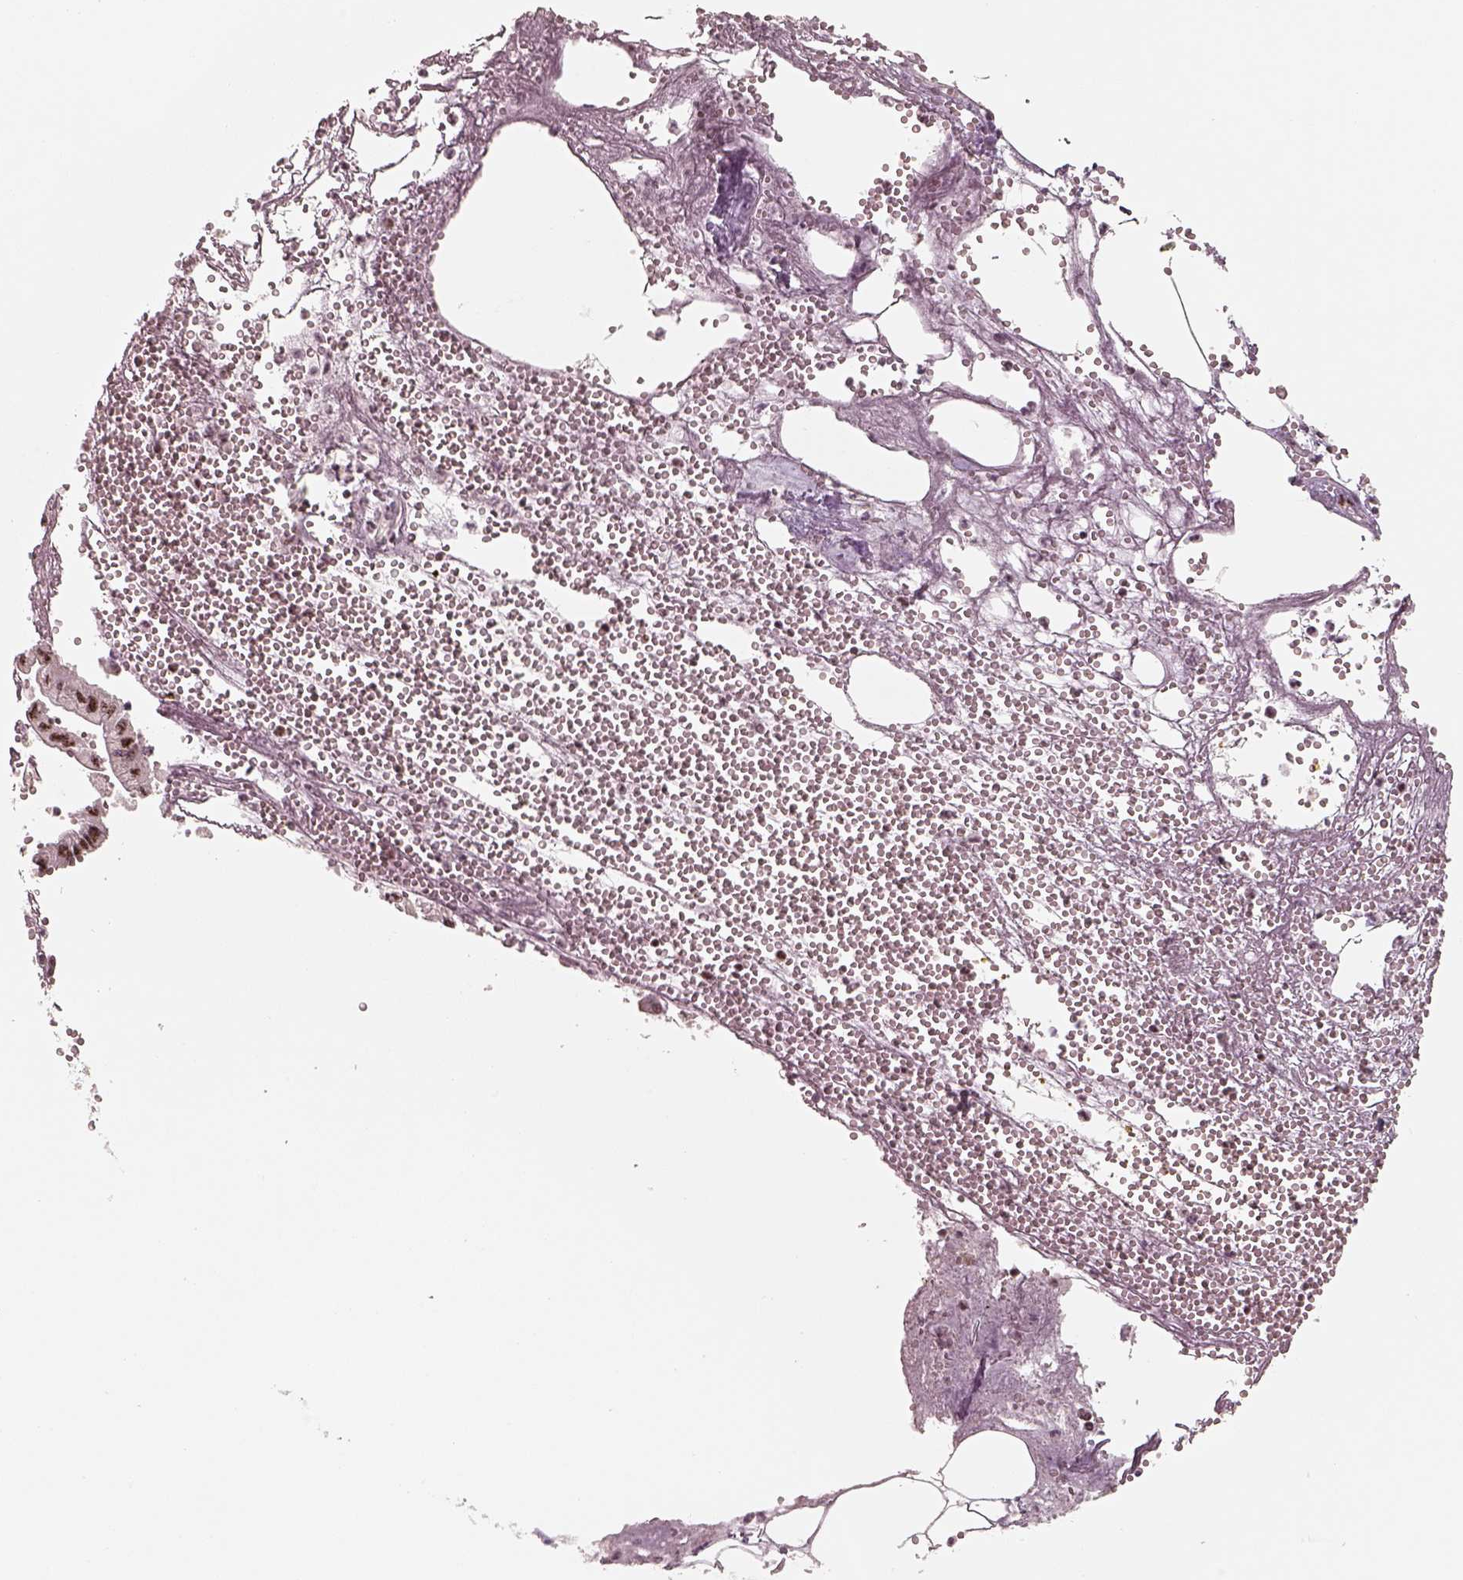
{"staining": {"intensity": "strong", "quantity": ">75%", "location": "nuclear"}, "tissue": "pancreatic cancer", "cell_type": "Tumor cells", "image_type": "cancer", "snomed": [{"axis": "morphology", "description": "Adenocarcinoma, NOS"}, {"axis": "topography", "description": "Pancreas"}], "caption": "This histopathology image demonstrates IHC staining of human pancreatic adenocarcinoma, with high strong nuclear positivity in about >75% of tumor cells.", "gene": "ATXN7L3", "patient": {"sex": "male", "age": 70}}